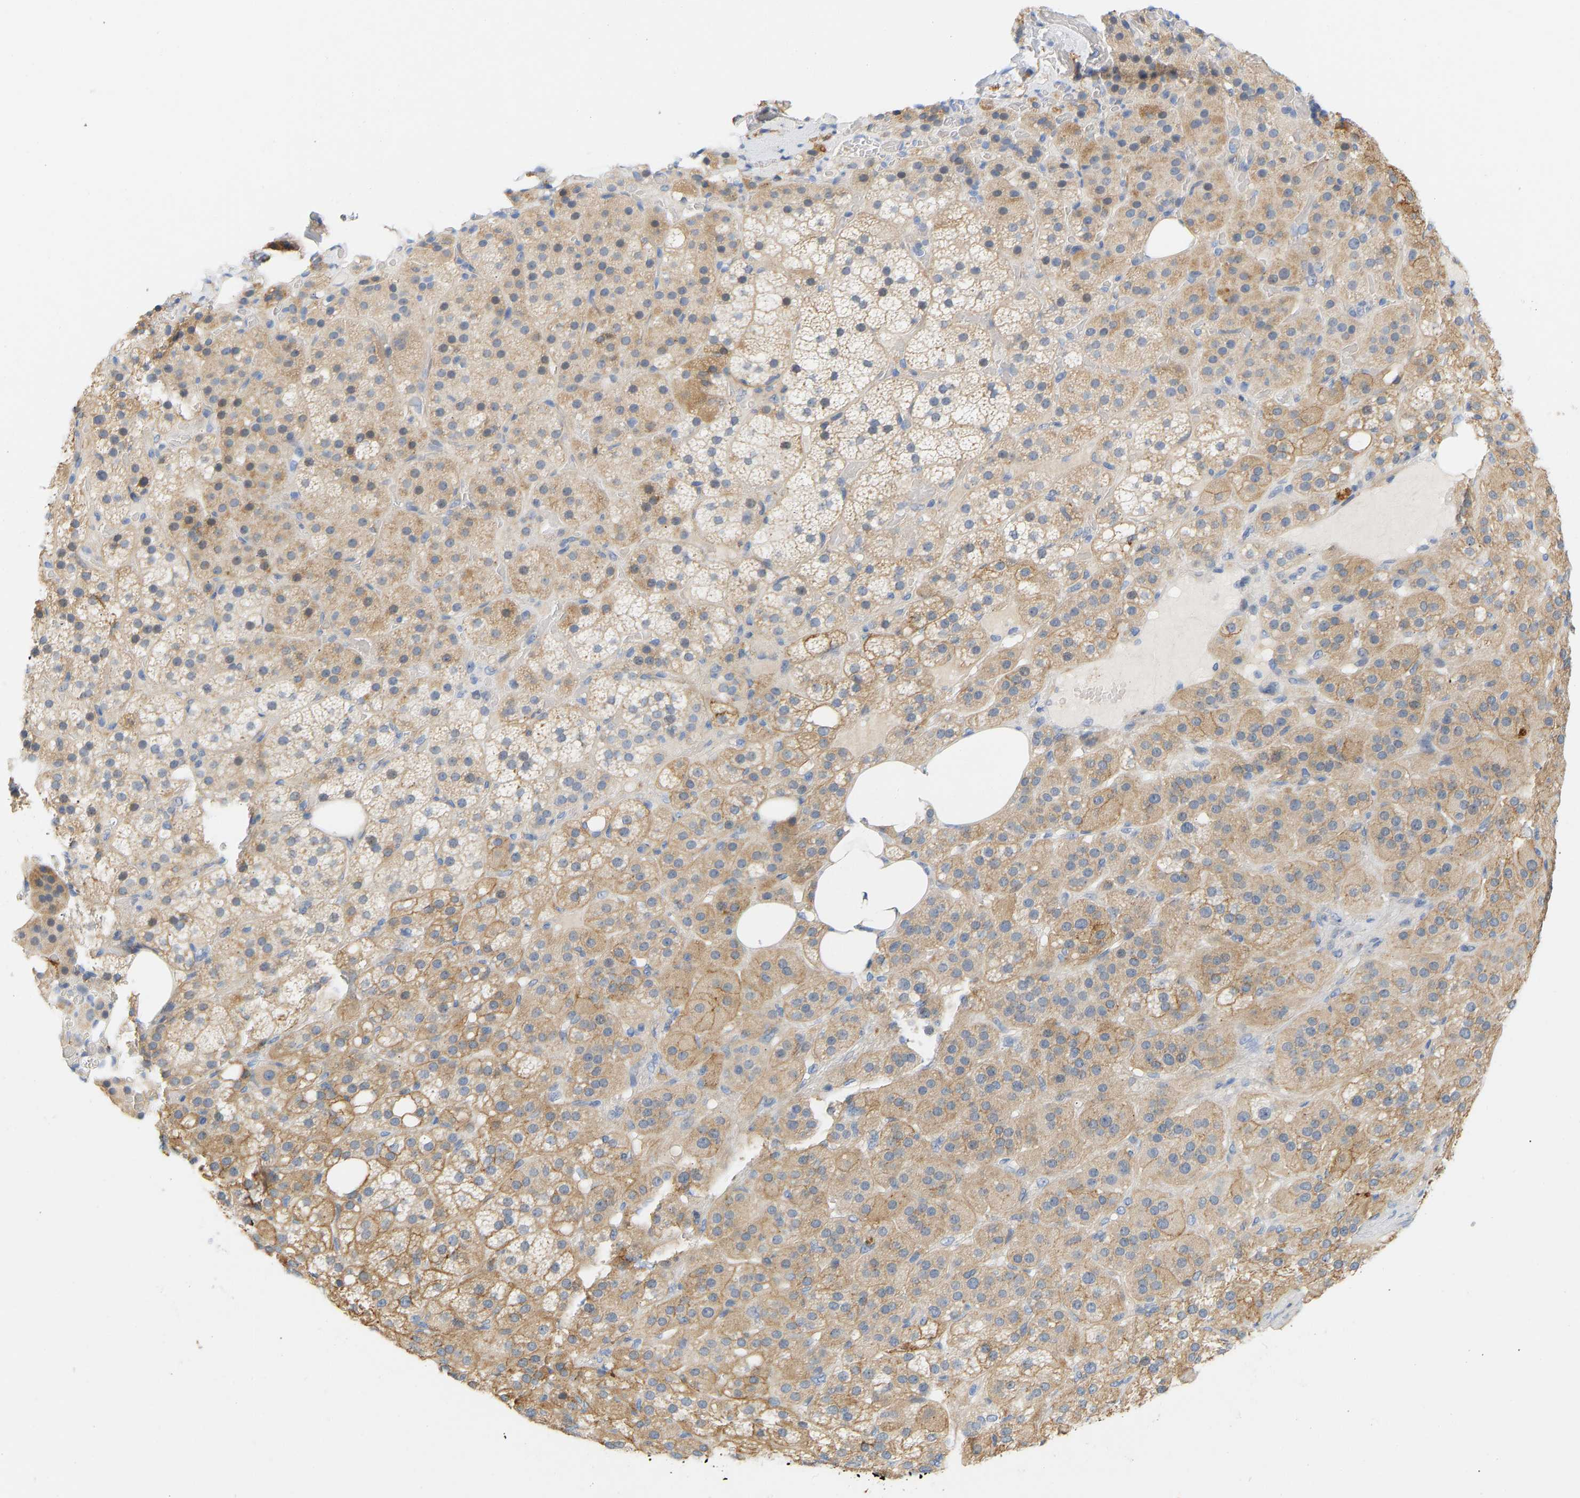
{"staining": {"intensity": "weak", "quantity": ">75%", "location": "cytoplasmic/membranous"}, "tissue": "adrenal gland", "cell_type": "Glandular cells", "image_type": "normal", "snomed": [{"axis": "morphology", "description": "Normal tissue, NOS"}, {"axis": "topography", "description": "Adrenal gland"}], "caption": "Adrenal gland was stained to show a protein in brown. There is low levels of weak cytoplasmic/membranous expression in approximately >75% of glandular cells. (brown staining indicates protein expression, while blue staining denotes nuclei).", "gene": "BVES", "patient": {"sex": "female", "age": 59}}